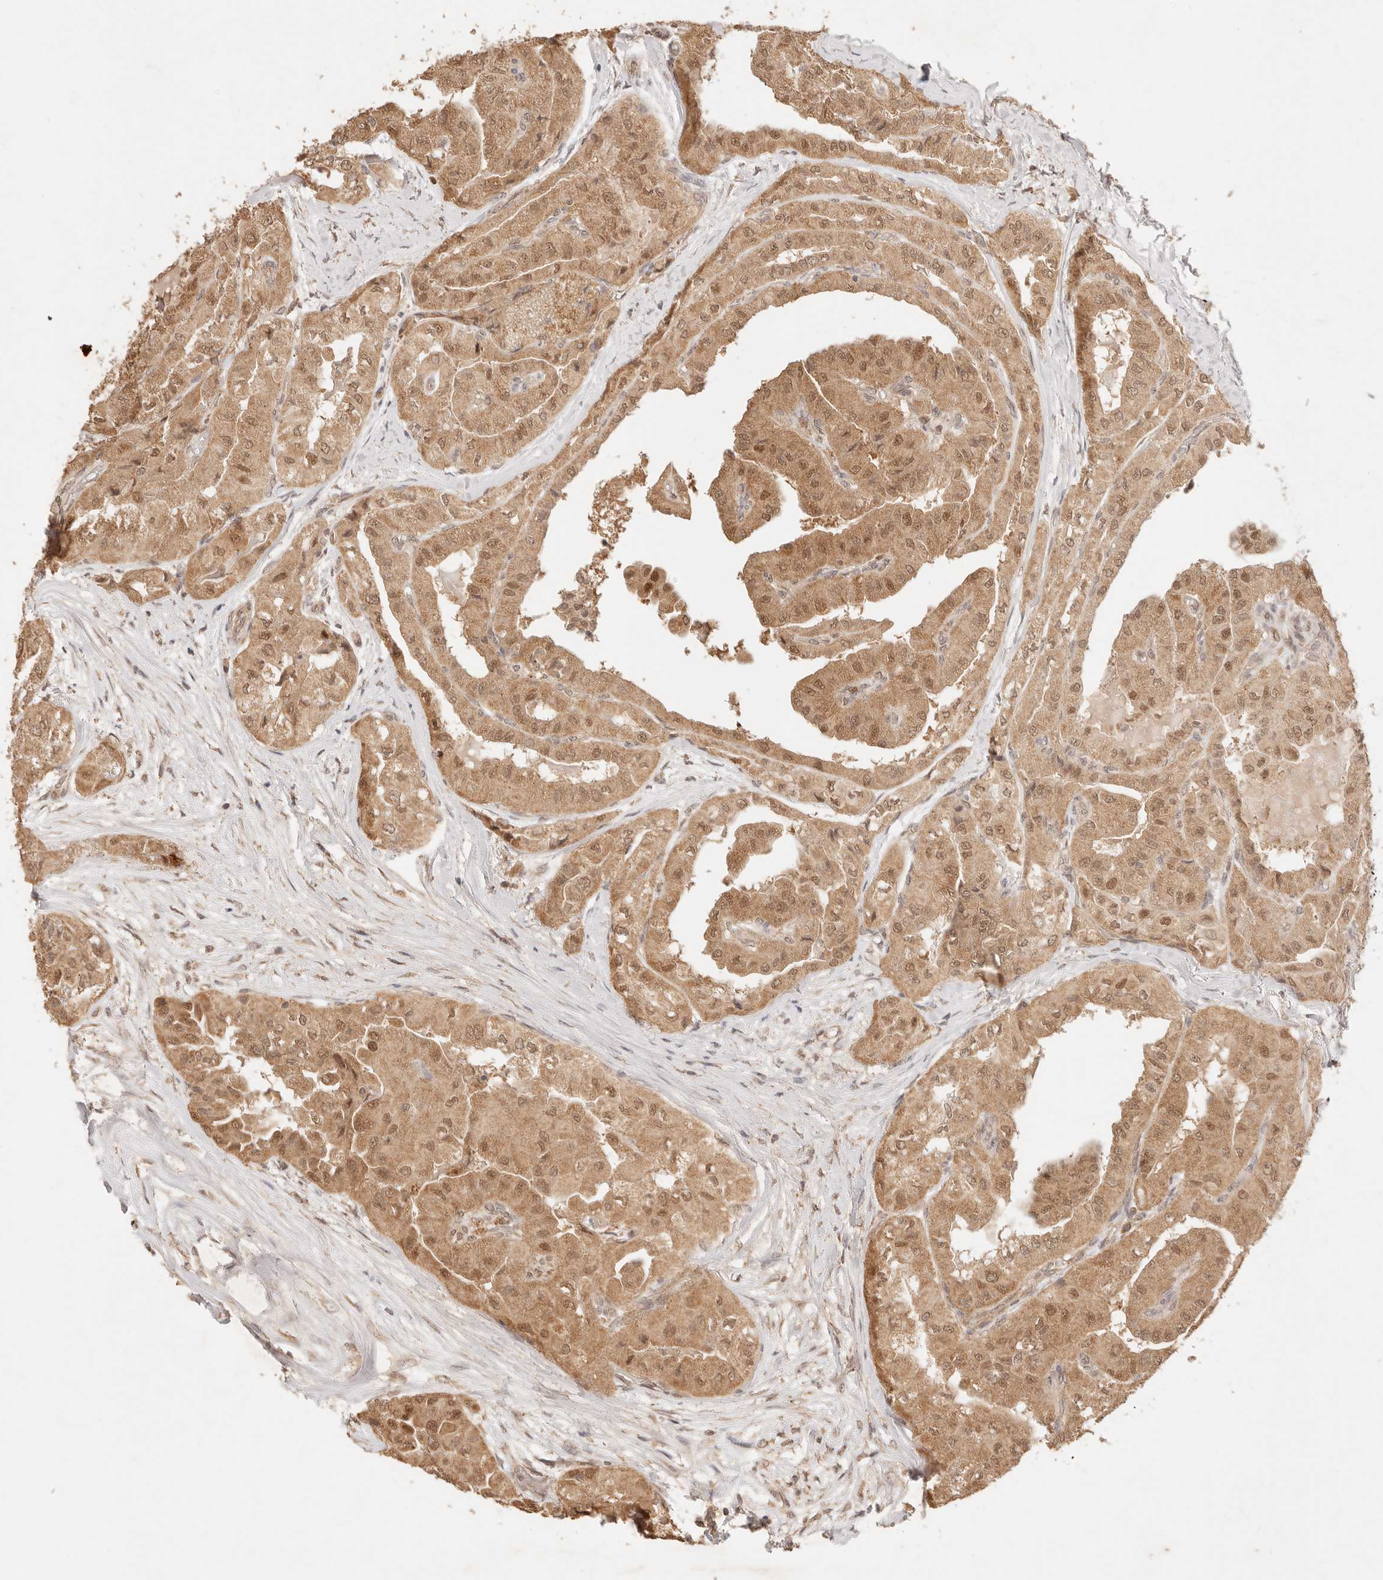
{"staining": {"intensity": "moderate", "quantity": ">75%", "location": "cytoplasmic/membranous,nuclear"}, "tissue": "thyroid cancer", "cell_type": "Tumor cells", "image_type": "cancer", "snomed": [{"axis": "morphology", "description": "Papillary adenocarcinoma, NOS"}, {"axis": "topography", "description": "Thyroid gland"}], "caption": "Thyroid cancer was stained to show a protein in brown. There is medium levels of moderate cytoplasmic/membranous and nuclear expression in about >75% of tumor cells. Immunohistochemistry (ihc) stains the protein in brown and the nuclei are stained blue.", "gene": "TRIM11", "patient": {"sex": "female", "age": 59}}